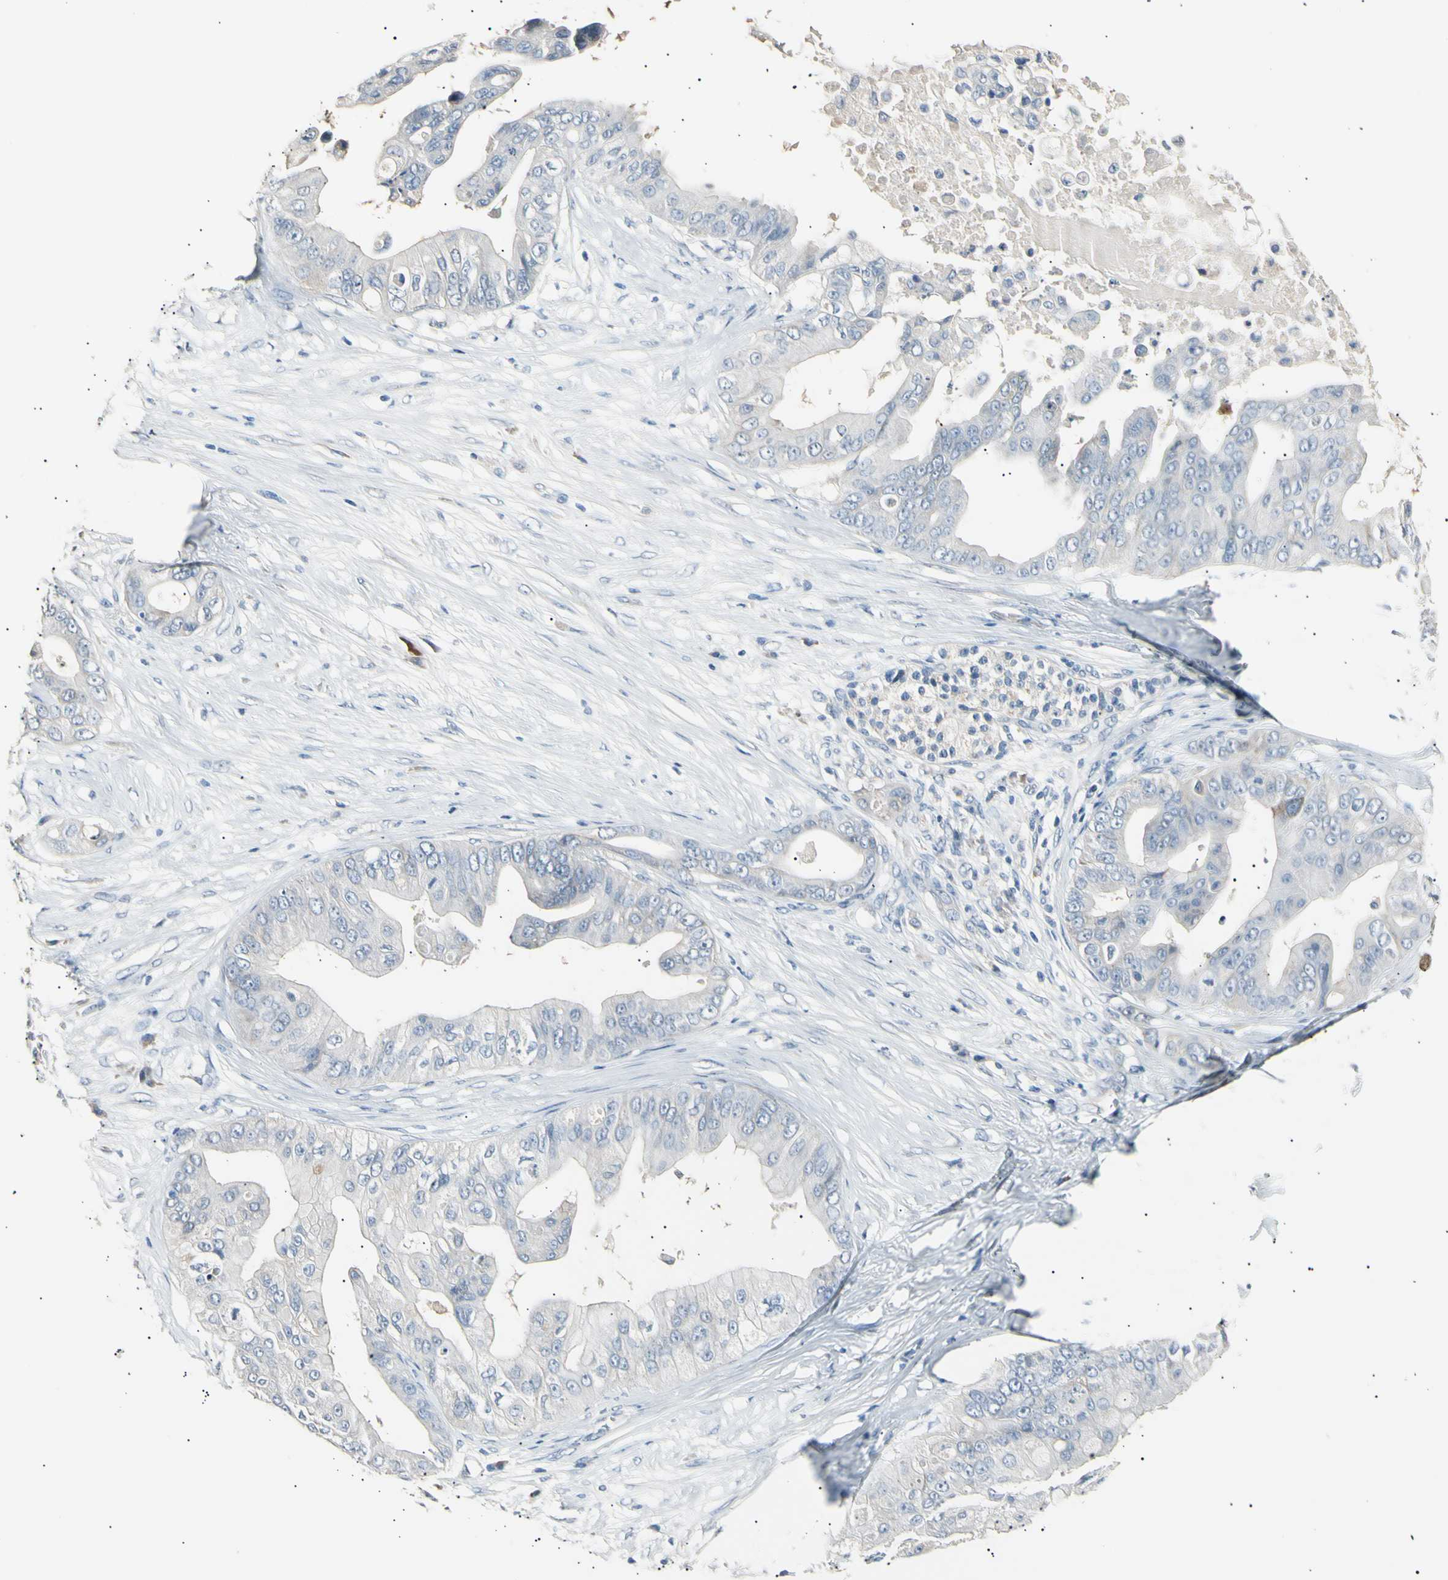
{"staining": {"intensity": "negative", "quantity": "none", "location": "none"}, "tissue": "pancreatic cancer", "cell_type": "Tumor cells", "image_type": "cancer", "snomed": [{"axis": "morphology", "description": "Adenocarcinoma, NOS"}, {"axis": "topography", "description": "Pancreas"}], "caption": "Photomicrograph shows no protein positivity in tumor cells of pancreatic adenocarcinoma tissue. Brightfield microscopy of immunohistochemistry (IHC) stained with DAB (3,3'-diaminobenzidine) (brown) and hematoxylin (blue), captured at high magnification.", "gene": "LDLR", "patient": {"sex": "female", "age": 75}}